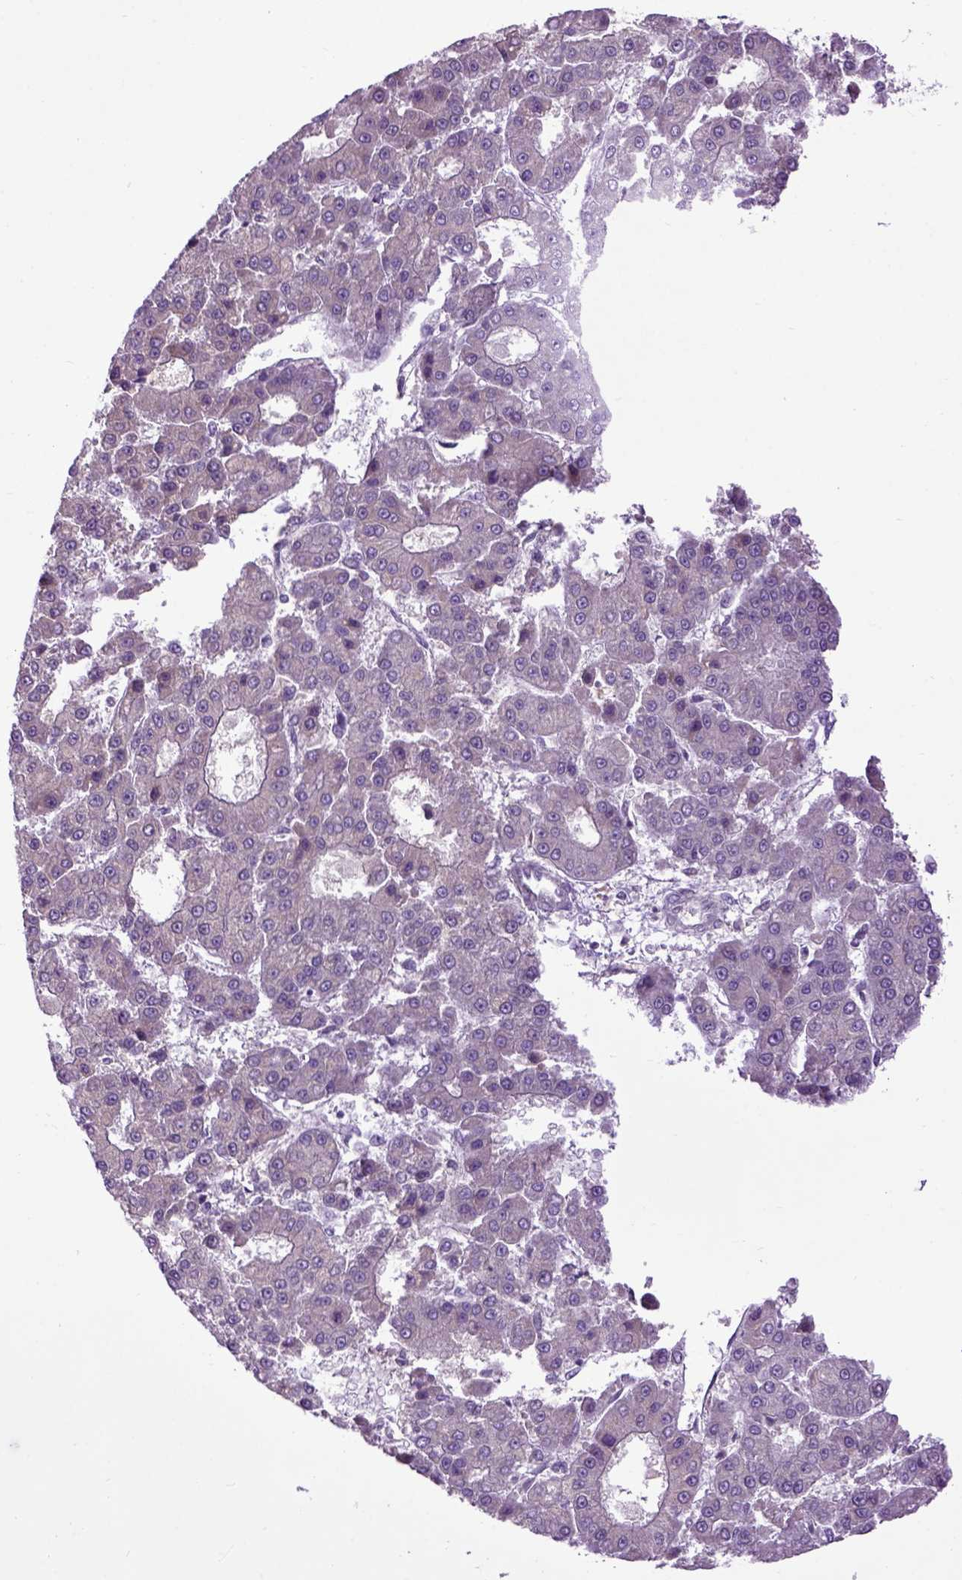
{"staining": {"intensity": "negative", "quantity": "none", "location": "none"}, "tissue": "liver cancer", "cell_type": "Tumor cells", "image_type": "cancer", "snomed": [{"axis": "morphology", "description": "Carcinoma, Hepatocellular, NOS"}, {"axis": "topography", "description": "Liver"}], "caption": "IHC histopathology image of liver cancer stained for a protein (brown), which demonstrates no expression in tumor cells.", "gene": "EMILIN3", "patient": {"sex": "male", "age": 70}}